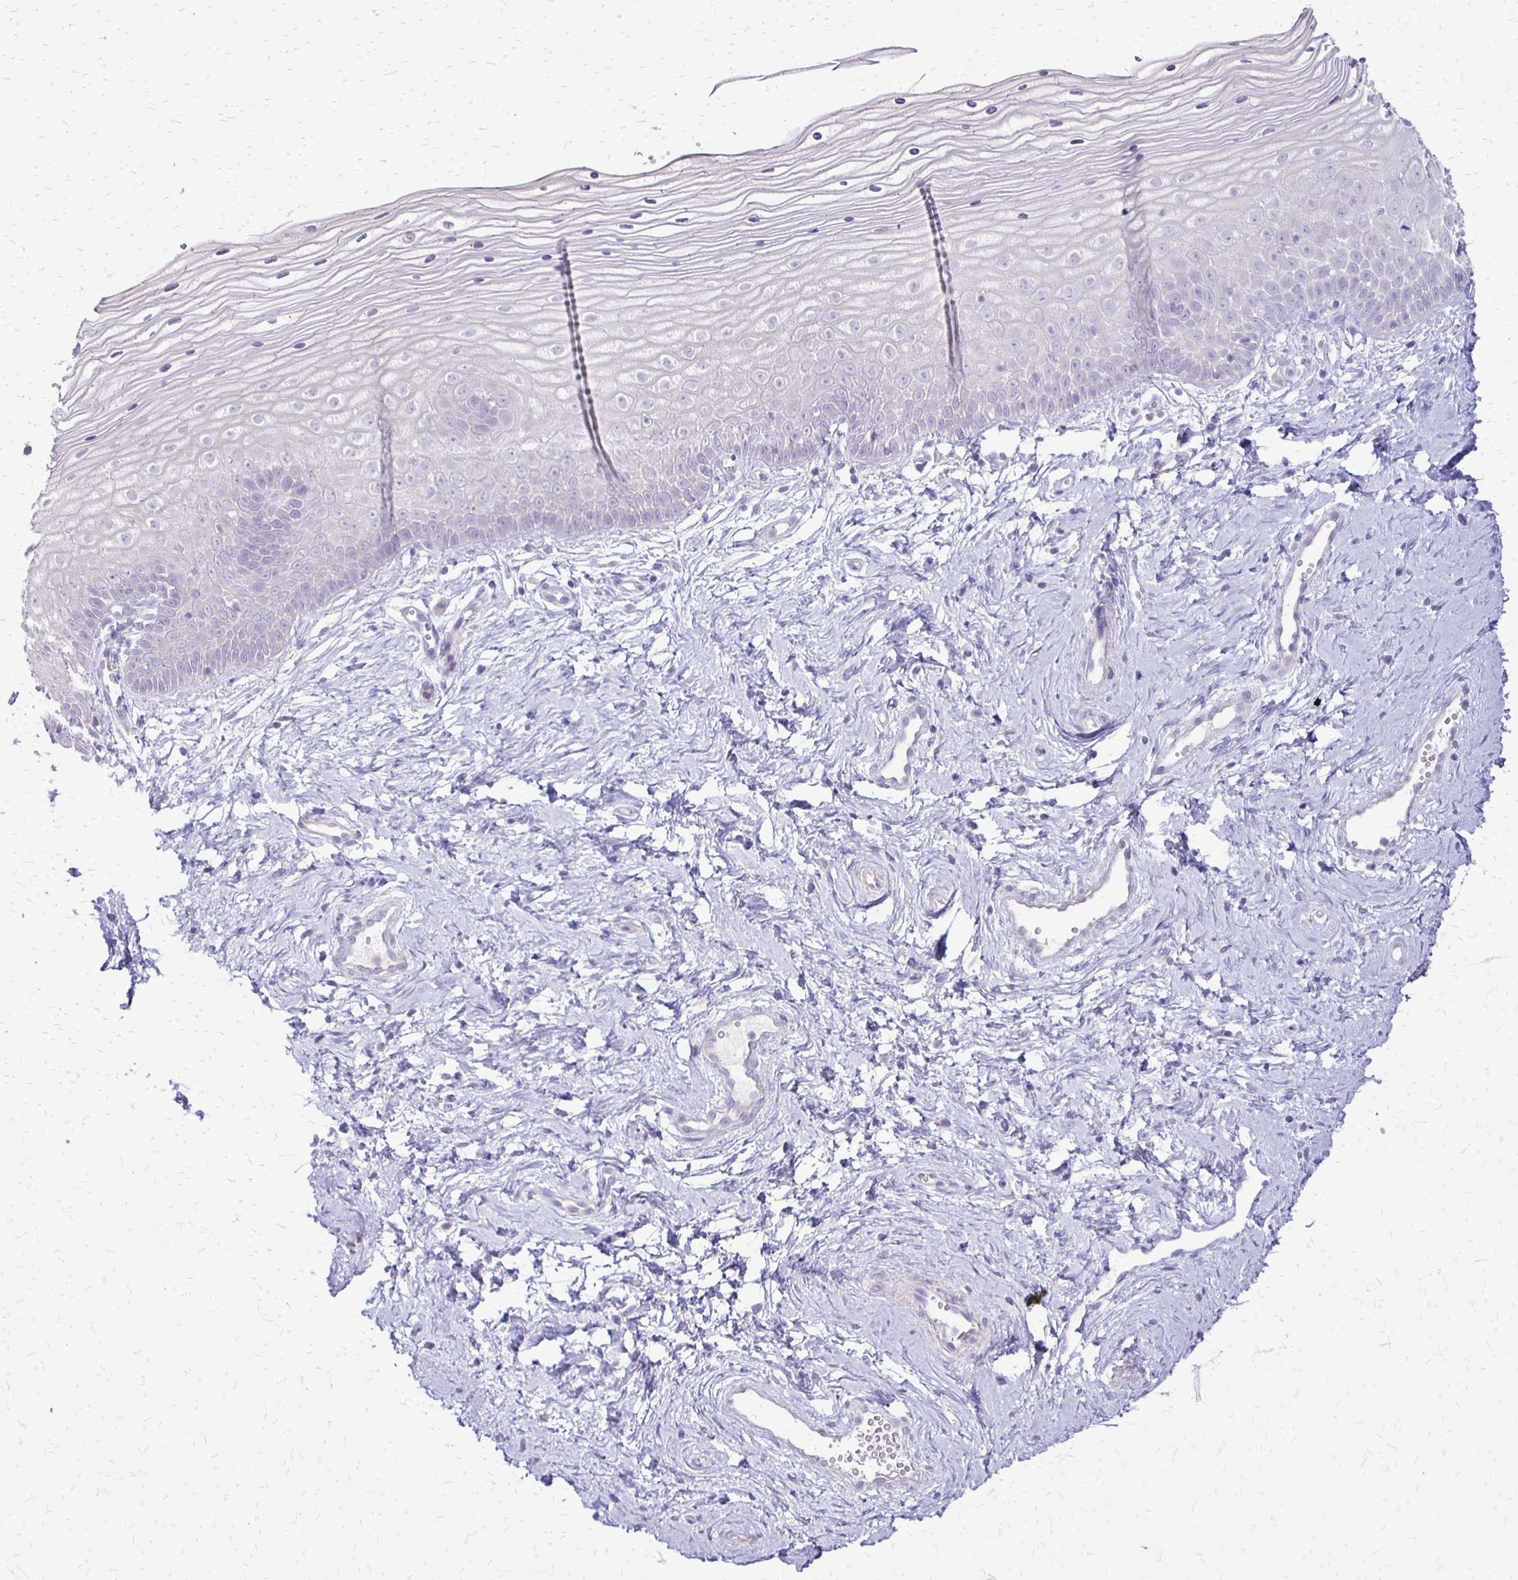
{"staining": {"intensity": "negative", "quantity": "none", "location": "none"}, "tissue": "vagina", "cell_type": "Squamous epithelial cells", "image_type": "normal", "snomed": [{"axis": "morphology", "description": "Normal tissue, NOS"}, {"axis": "topography", "description": "Vagina"}], "caption": "Immunohistochemistry micrograph of normal human vagina stained for a protein (brown), which exhibits no positivity in squamous epithelial cells. (Brightfield microscopy of DAB immunohistochemistry (IHC) at high magnification).", "gene": "ALPG", "patient": {"sex": "female", "age": 38}}